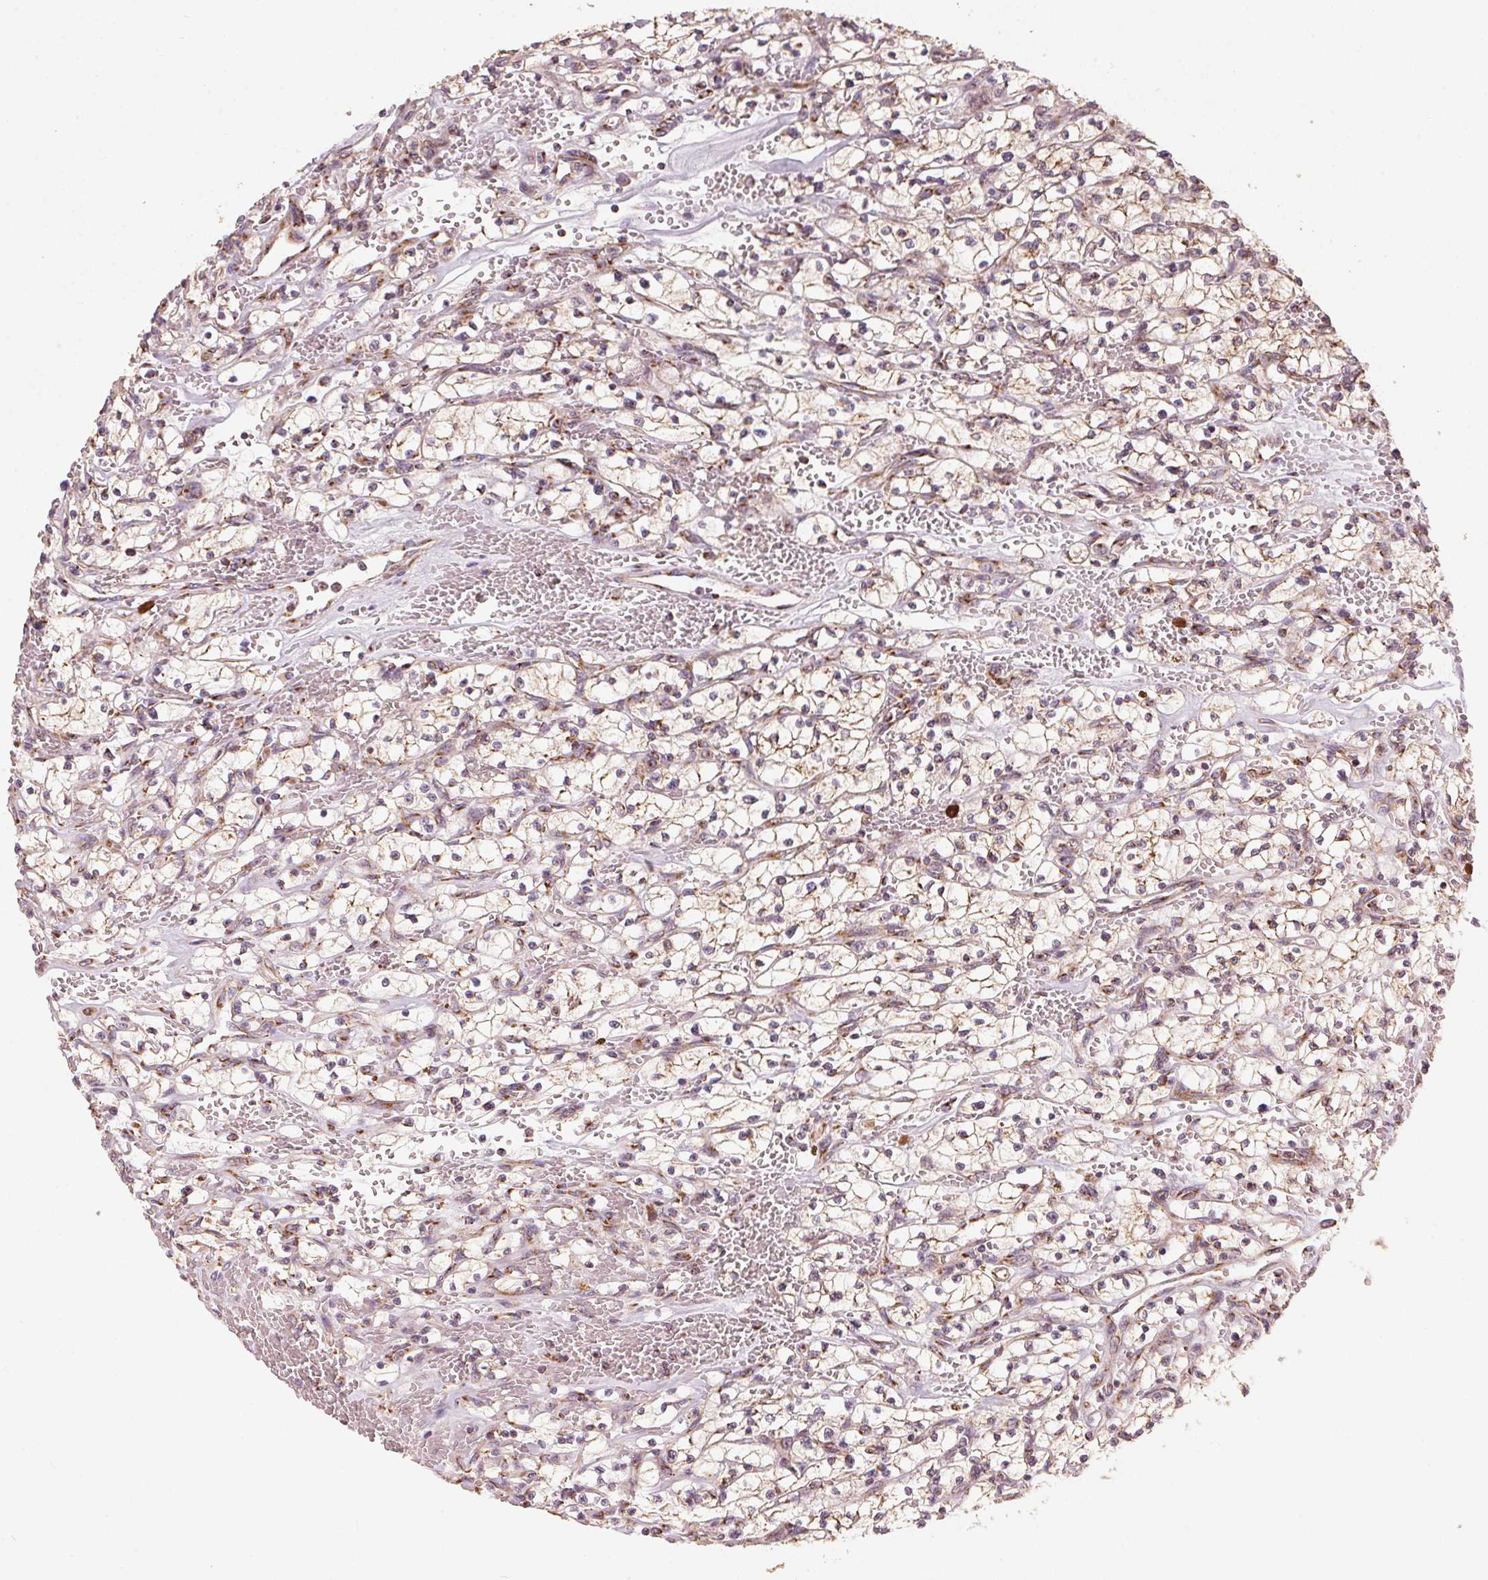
{"staining": {"intensity": "moderate", "quantity": ">75%", "location": "cytoplasmic/membranous"}, "tissue": "renal cancer", "cell_type": "Tumor cells", "image_type": "cancer", "snomed": [{"axis": "morphology", "description": "Adenocarcinoma, NOS"}, {"axis": "topography", "description": "Kidney"}], "caption": "The histopathology image displays staining of renal cancer, revealing moderate cytoplasmic/membranous protein expression (brown color) within tumor cells.", "gene": "TOMM70", "patient": {"sex": "female", "age": 64}}